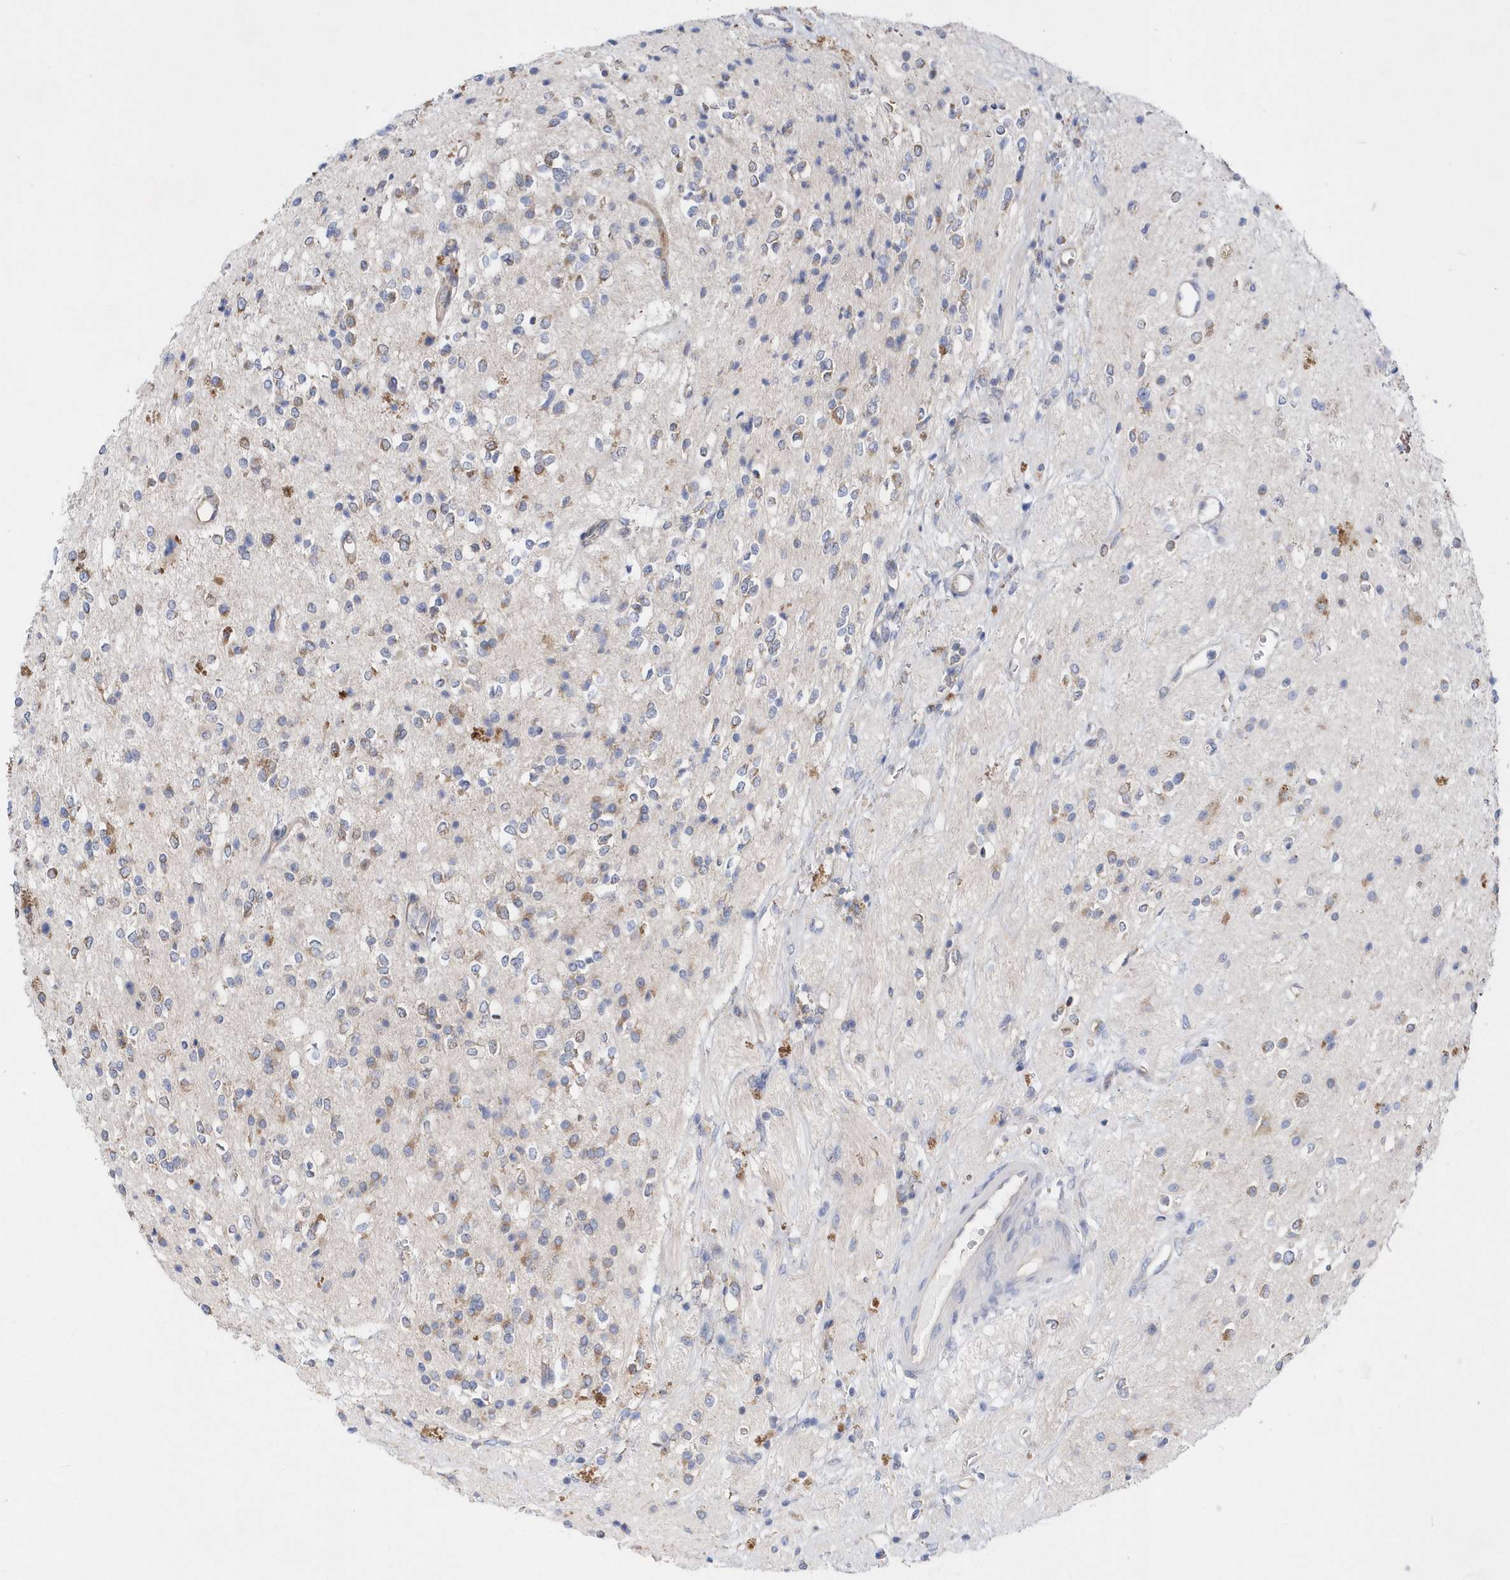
{"staining": {"intensity": "weak", "quantity": "<25%", "location": "cytoplasmic/membranous"}, "tissue": "glioma", "cell_type": "Tumor cells", "image_type": "cancer", "snomed": [{"axis": "morphology", "description": "Glioma, malignant, High grade"}, {"axis": "topography", "description": "Brain"}], "caption": "Immunohistochemistry (IHC) of glioma shows no staining in tumor cells.", "gene": "JKAMP", "patient": {"sex": "male", "age": 34}}